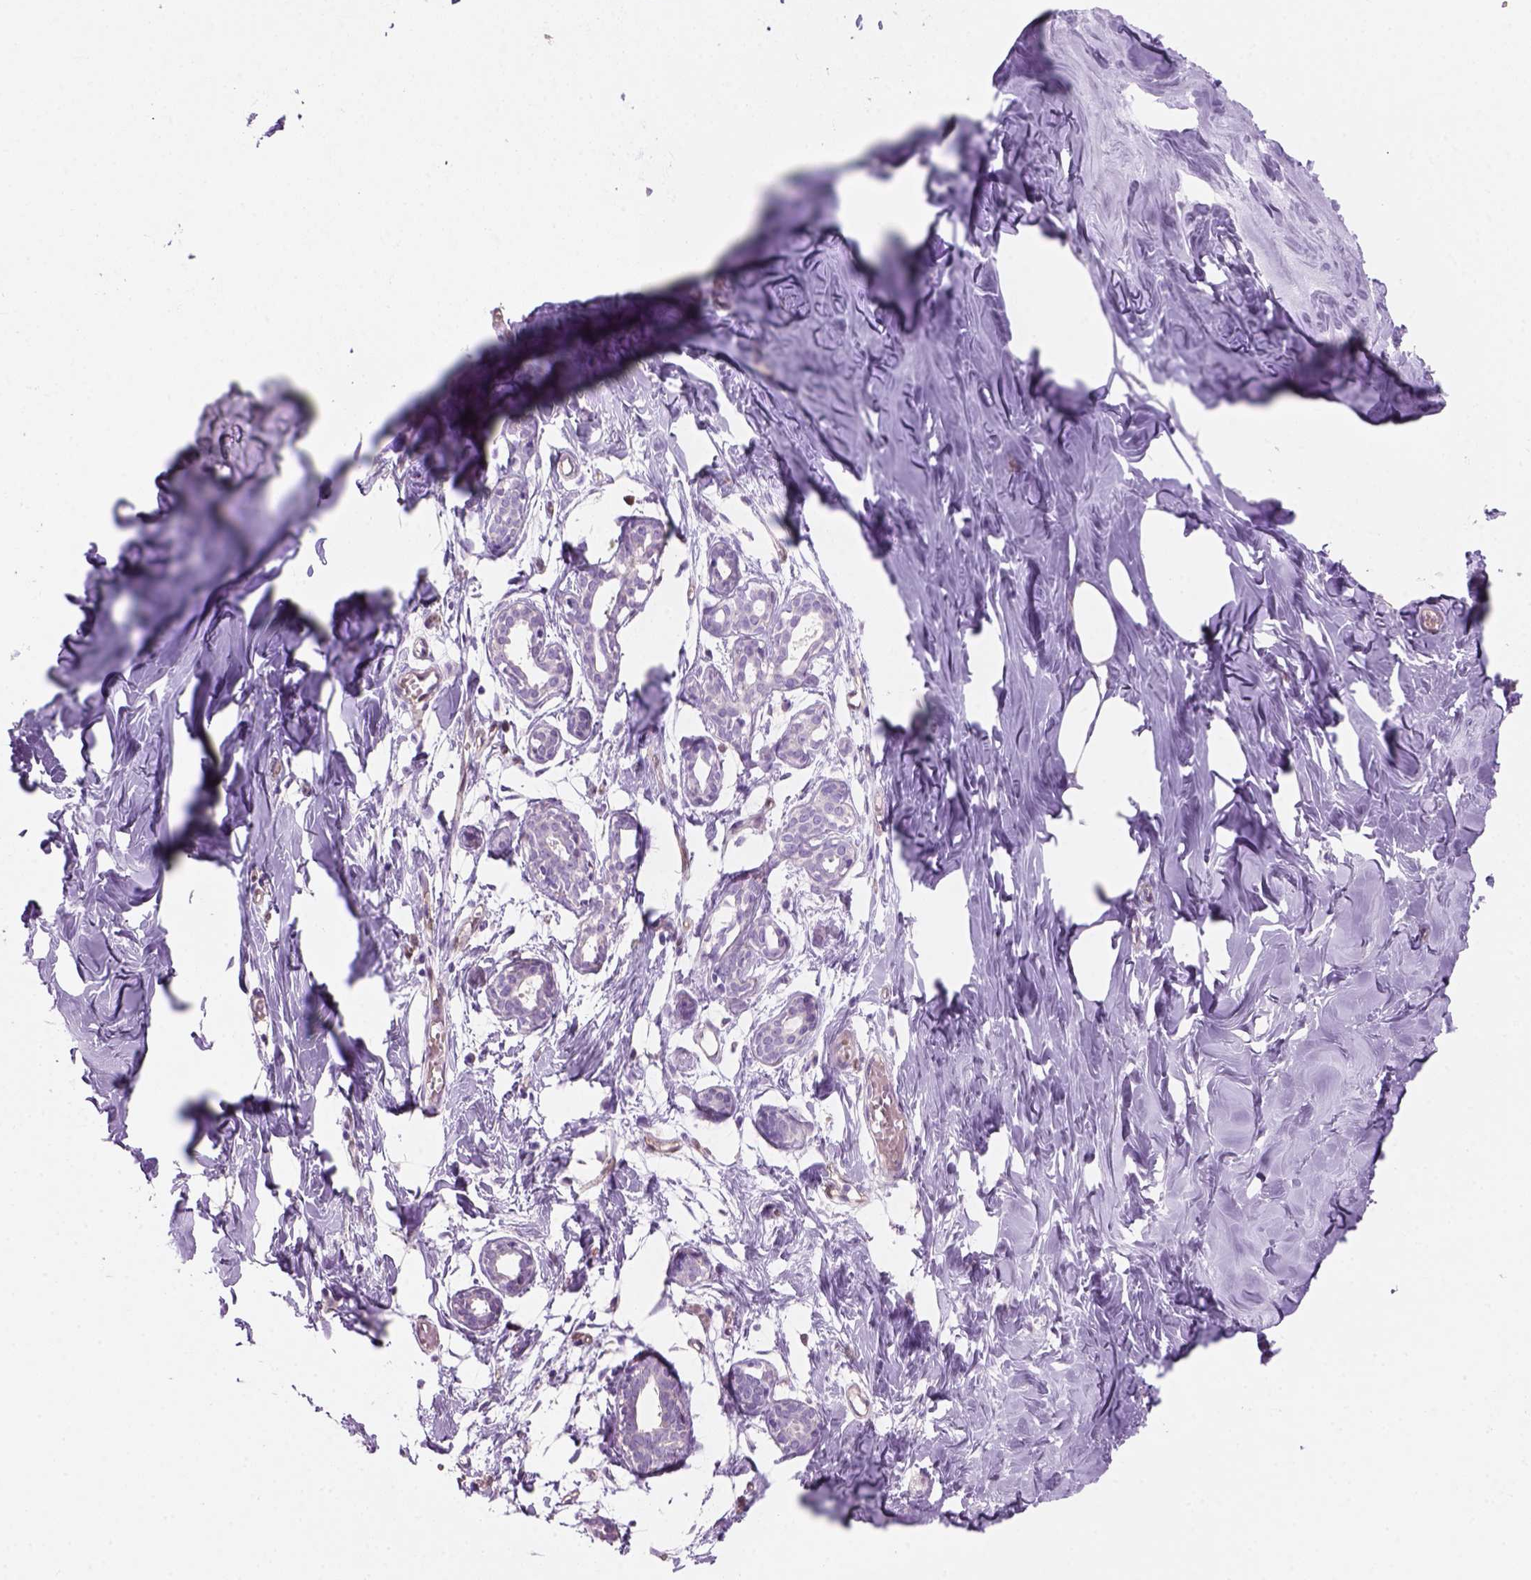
{"staining": {"intensity": "weak", "quantity": "<25%", "location": "cytoplasmic/membranous"}, "tissue": "breast", "cell_type": "Adipocytes", "image_type": "normal", "snomed": [{"axis": "morphology", "description": "Normal tissue, NOS"}, {"axis": "topography", "description": "Breast"}], "caption": "The photomicrograph displays no significant positivity in adipocytes of breast. Nuclei are stained in blue.", "gene": "CD84", "patient": {"sex": "female", "age": 27}}